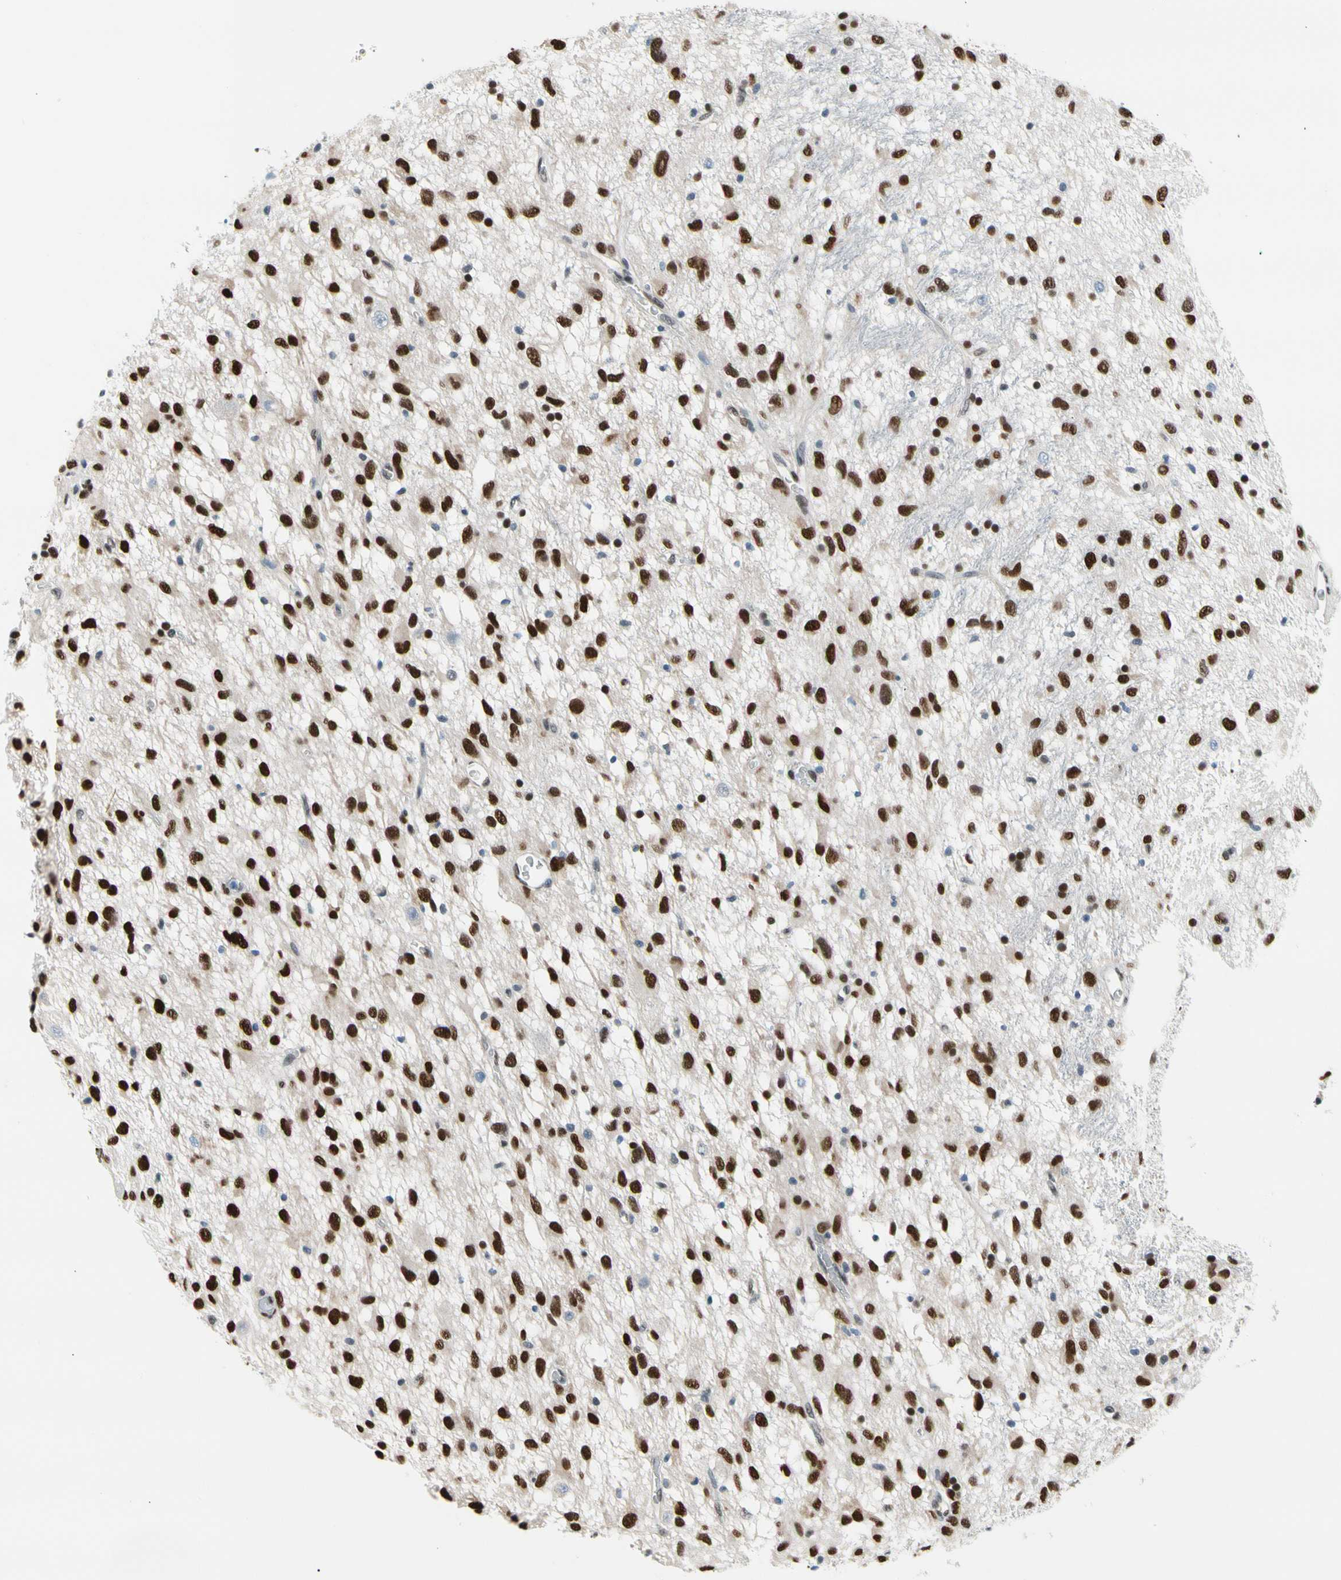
{"staining": {"intensity": "strong", "quantity": ">75%", "location": "nuclear"}, "tissue": "glioma", "cell_type": "Tumor cells", "image_type": "cancer", "snomed": [{"axis": "morphology", "description": "Glioma, malignant, Low grade"}, {"axis": "topography", "description": "Brain"}], "caption": "Low-grade glioma (malignant) stained for a protein reveals strong nuclear positivity in tumor cells. Using DAB (brown) and hematoxylin (blue) stains, captured at high magnification using brightfield microscopy.", "gene": "NFIA", "patient": {"sex": "male", "age": 77}}